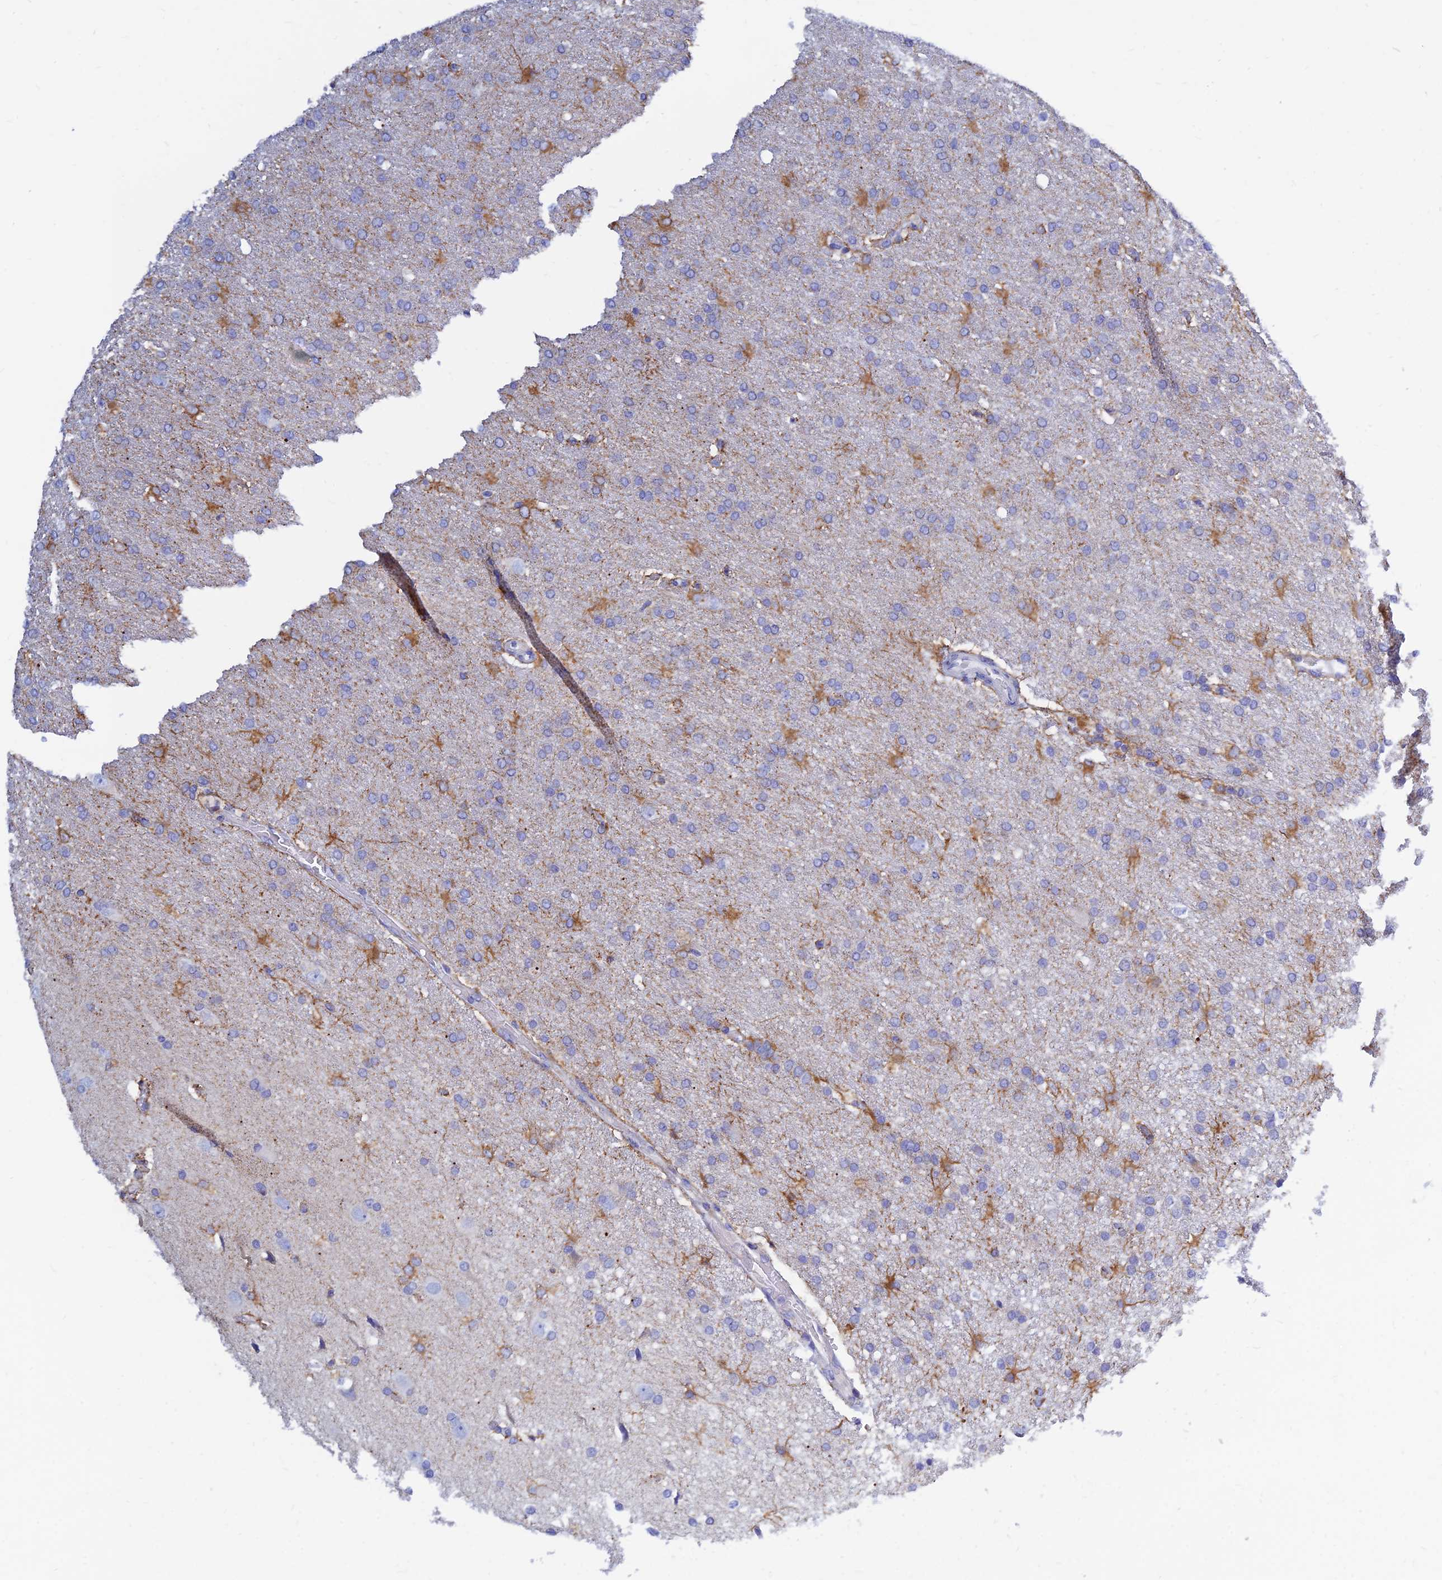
{"staining": {"intensity": "moderate", "quantity": "<25%", "location": "cytoplasmic/membranous"}, "tissue": "glioma", "cell_type": "Tumor cells", "image_type": "cancer", "snomed": [{"axis": "morphology", "description": "Glioma, malignant, High grade"}, {"axis": "topography", "description": "Brain"}], "caption": "Moderate cytoplasmic/membranous protein positivity is seen in about <25% of tumor cells in malignant glioma (high-grade).", "gene": "MGST1", "patient": {"sex": "male", "age": 72}}